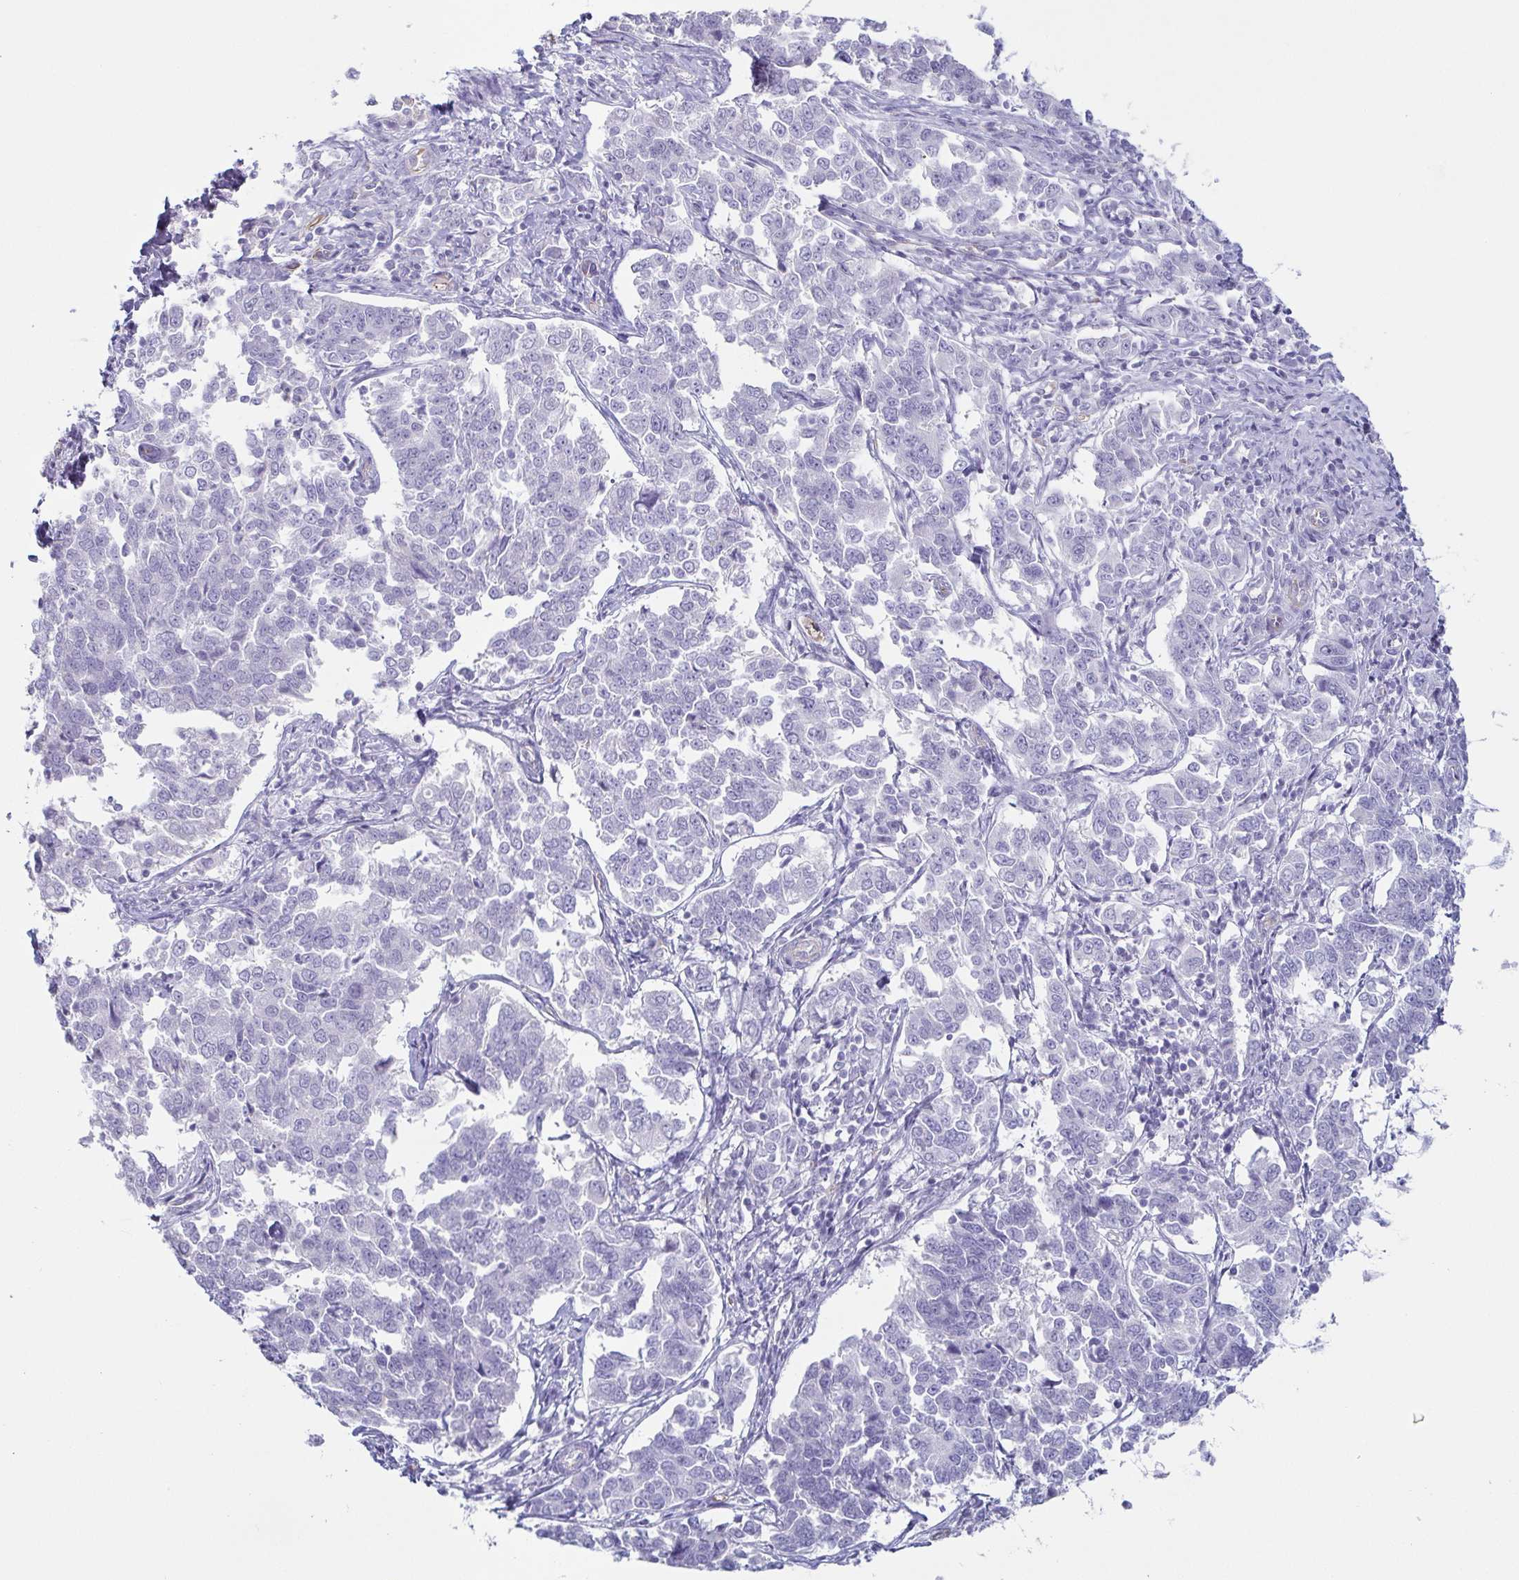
{"staining": {"intensity": "negative", "quantity": "none", "location": "none"}, "tissue": "endometrial cancer", "cell_type": "Tumor cells", "image_type": "cancer", "snomed": [{"axis": "morphology", "description": "Adenocarcinoma, NOS"}, {"axis": "topography", "description": "Endometrium"}], "caption": "This is an IHC photomicrograph of endometrial adenocarcinoma. There is no positivity in tumor cells.", "gene": "PRR27", "patient": {"sex": "female", "age": 43}}